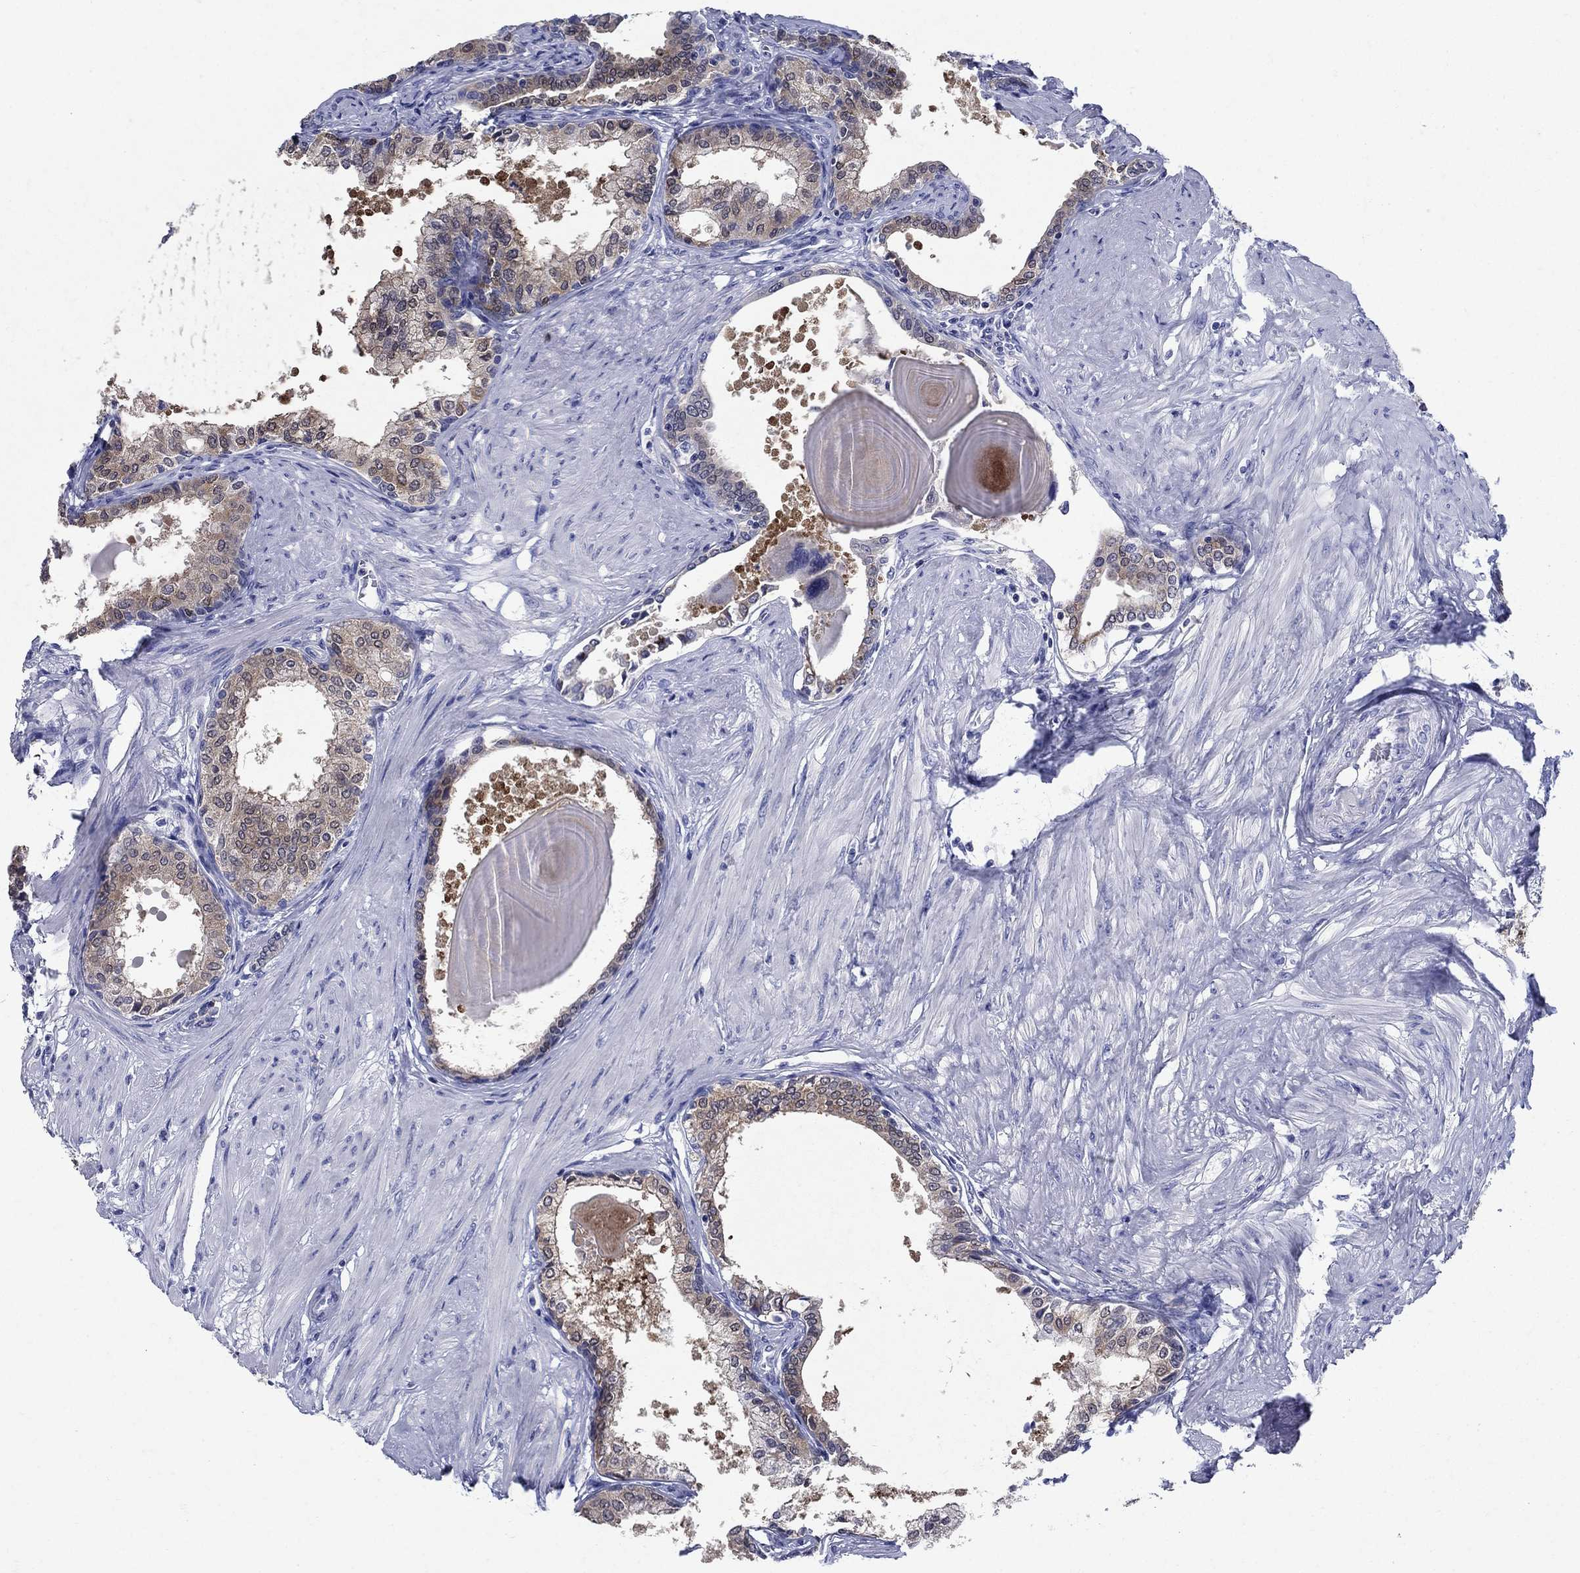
{"staining": {"intensity": "moderate", "quantity": "25%-75%", "location": "cytoplasmic/membranous"}, "tissue": "prostate", "cell_type": "Glandular cells", "image_type": "normal", "snomed": [{"axis": "morphology", "description": "Normal tissue, NOS"}, {"axis": "topography", "description": "Prostate"}], "caption": "Protein expression analysis of unremarkable human prostate reveals moderate cytoplasmic/membranous expression in about 25%-75% of glandular cells. The protein is shown in brown color, while the nuclei are stained blue.", "gene": "SULT2B1", "patient": {"sex": "male", "age": 63}}